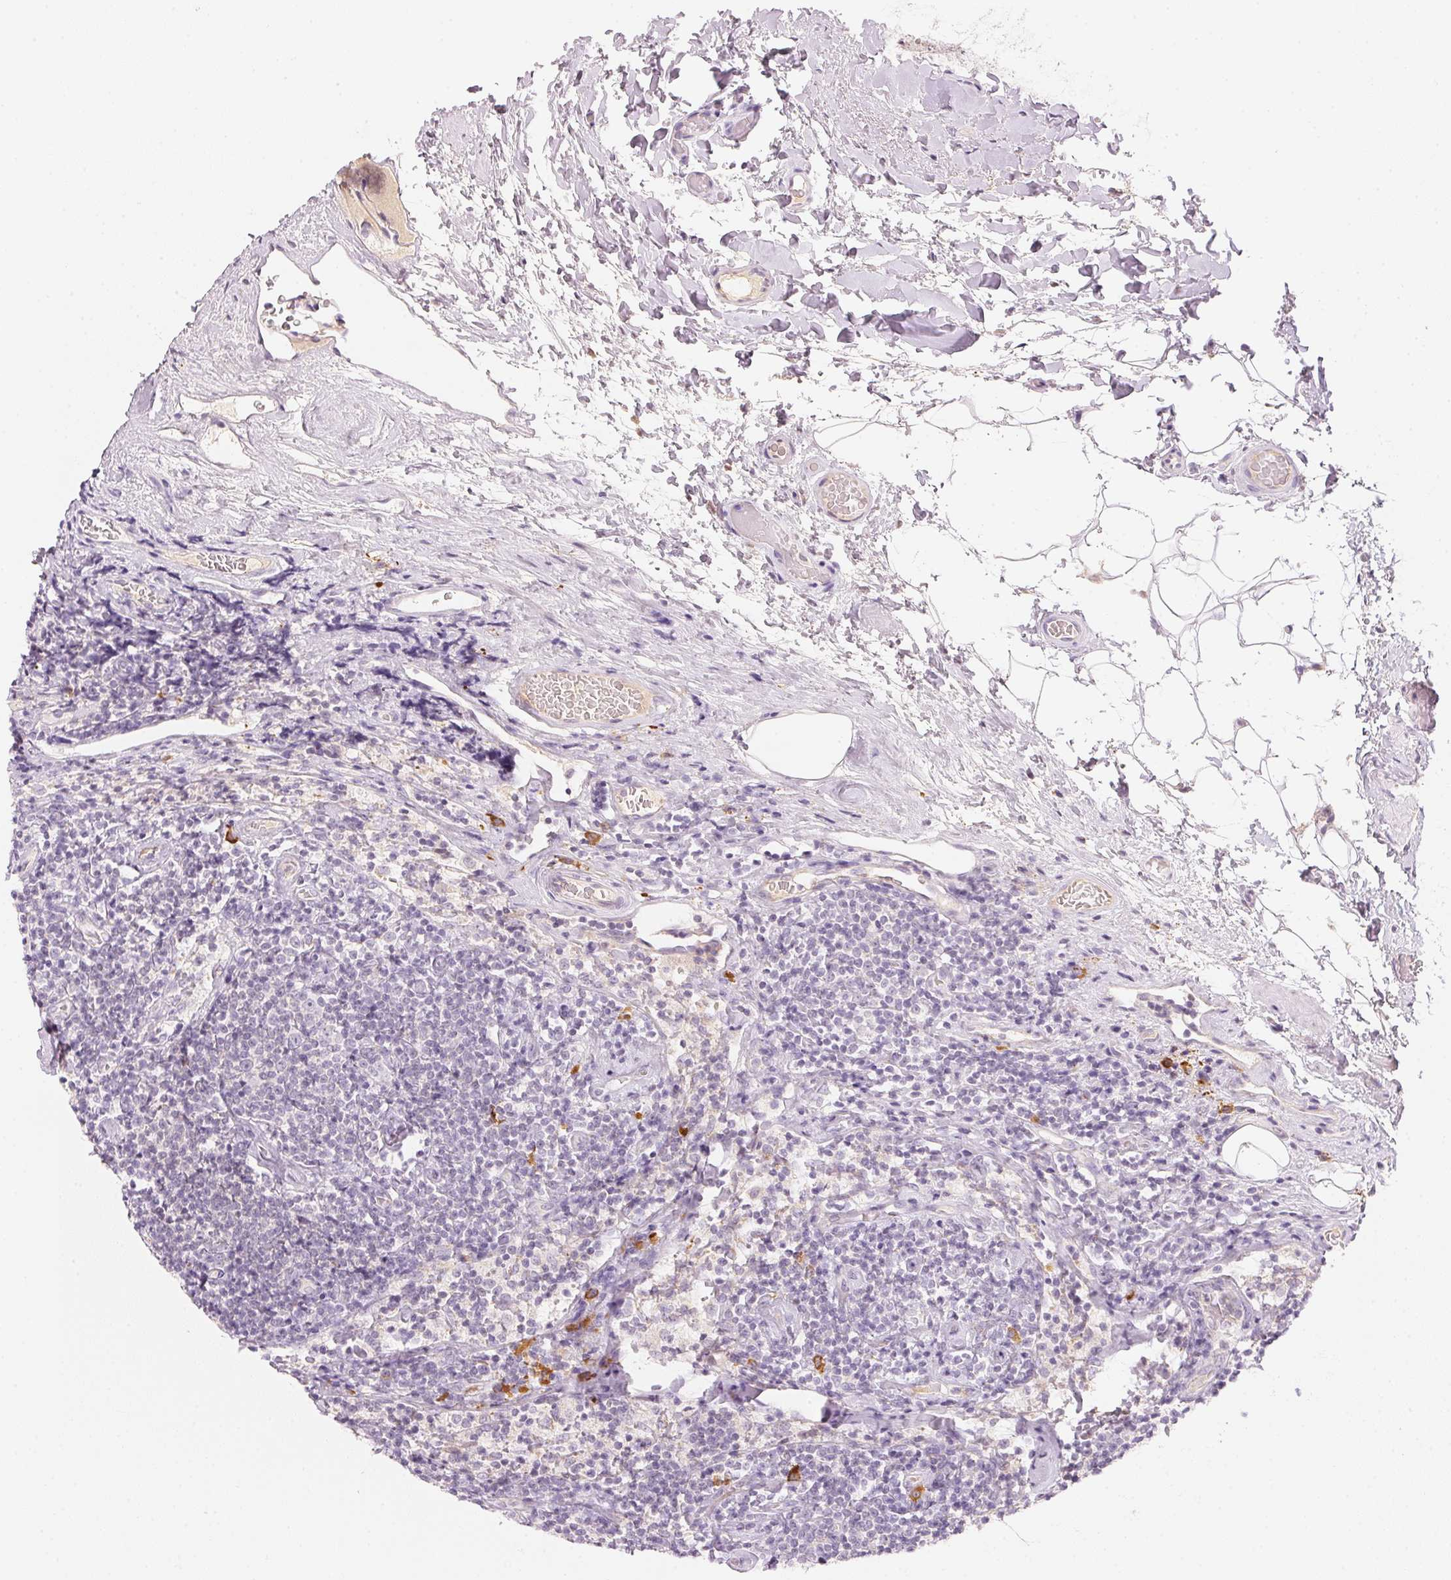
{"staining": {"intensity": "negative", "quantity": "none", "location": "none"}, "tissue": "lymphoma", "cell_type": "Tumor cells", "image_type": "cancer", "snomed": [{"axis": "morphology", "description": "Malignant lymphoma, non-Hodgkin's type, Low grade"}, {"axis": "topography", "description": "Lymph node"}], "caption": "IHC image of neoplastic tissue: lymphoma stained with DAB exhibits no significant protein staining in tumor cells.", "gene": "RMDN2", "patient": {"sex": "male", "age": 81}}